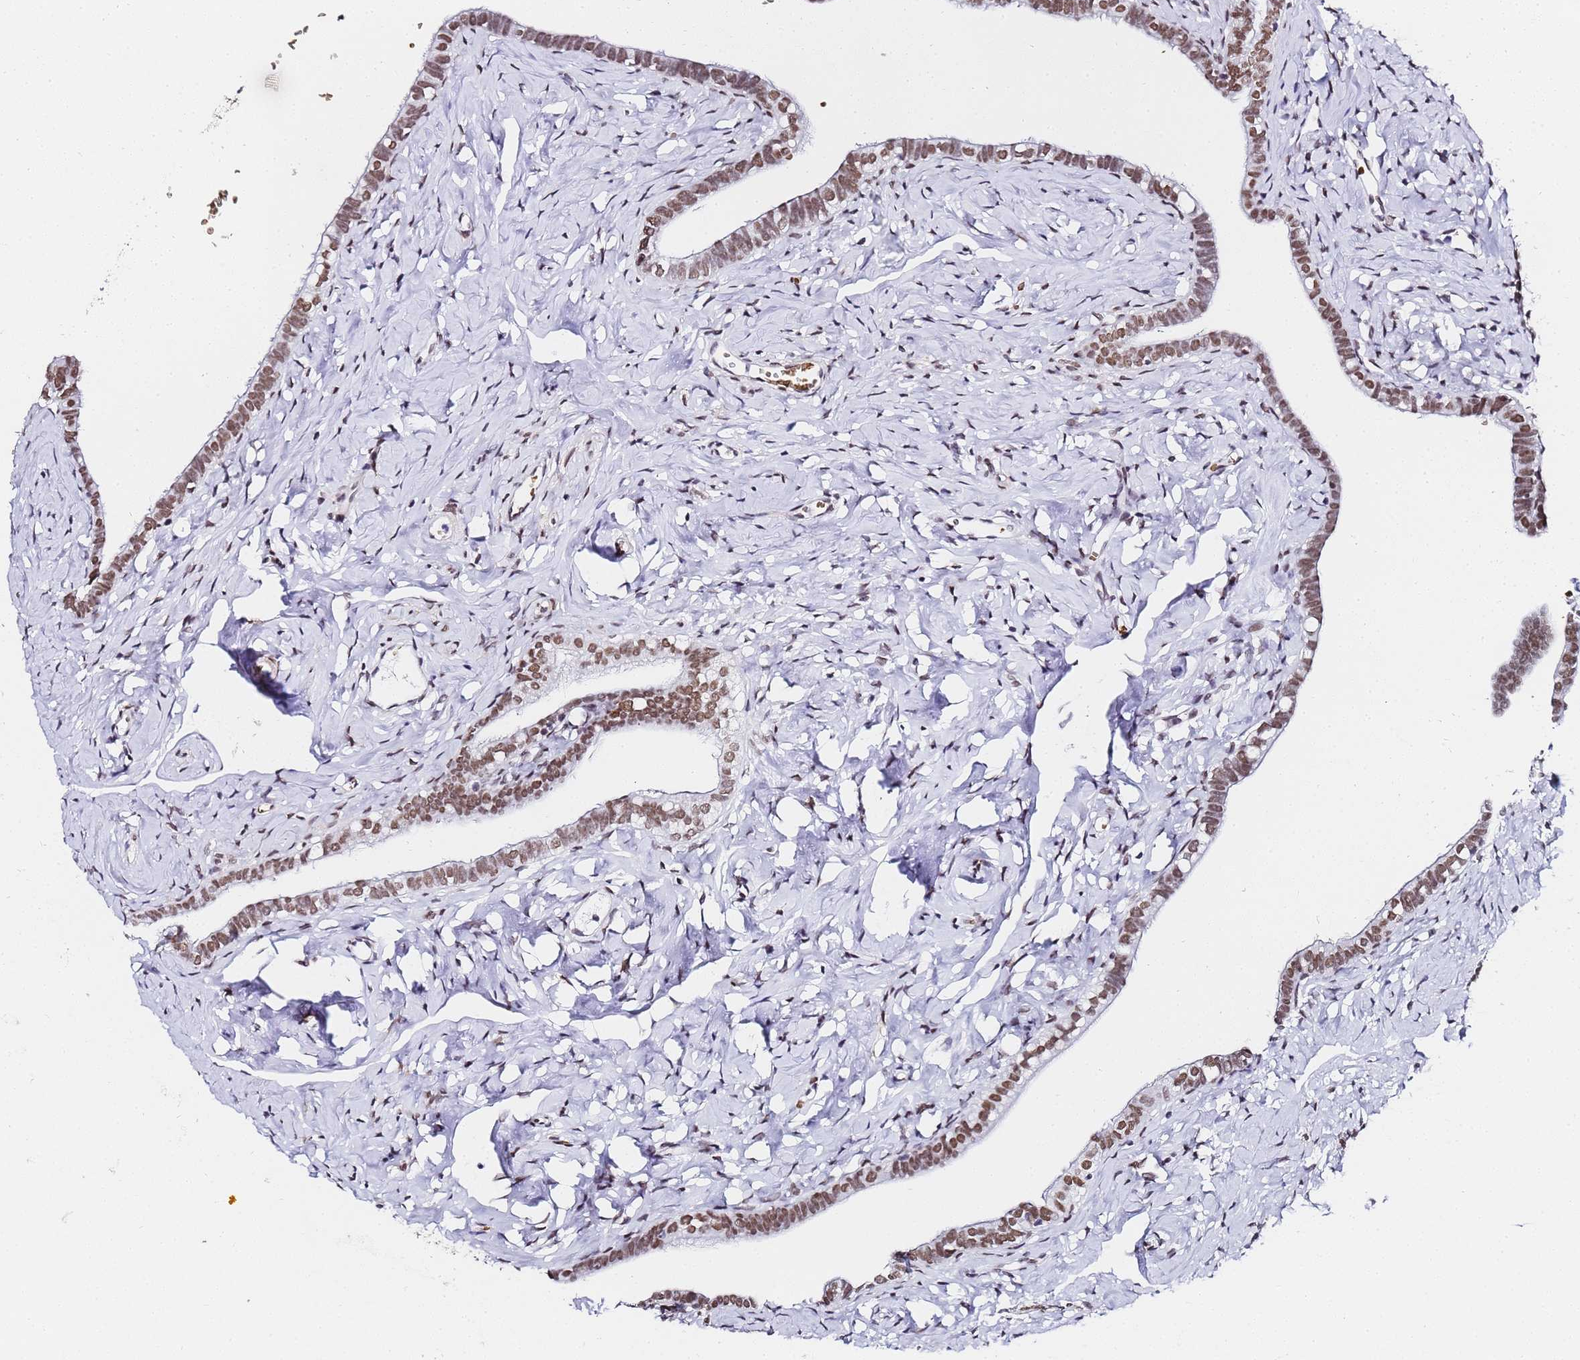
{"staining": {"intensity": "moderate", "quantity": ">75%", "location": "nuclear"}, "tissue": "fallopian tube", "cell_type": "Glandular cells", "image_type": "normal", "snomed": [{"axis": "morphology", "description": "Normal tissue, NOS"}, {"axis": "topography", "description": "Fallopian tube"}], "caption": "The histopathology image shows a brown stain indicating the presence of a protein in the nuclear of glandular cells in fallopian tube. Nuclei are stained in blue.", "gene": "POLR1A", "patient": {"sex": "female", "age": 66}}